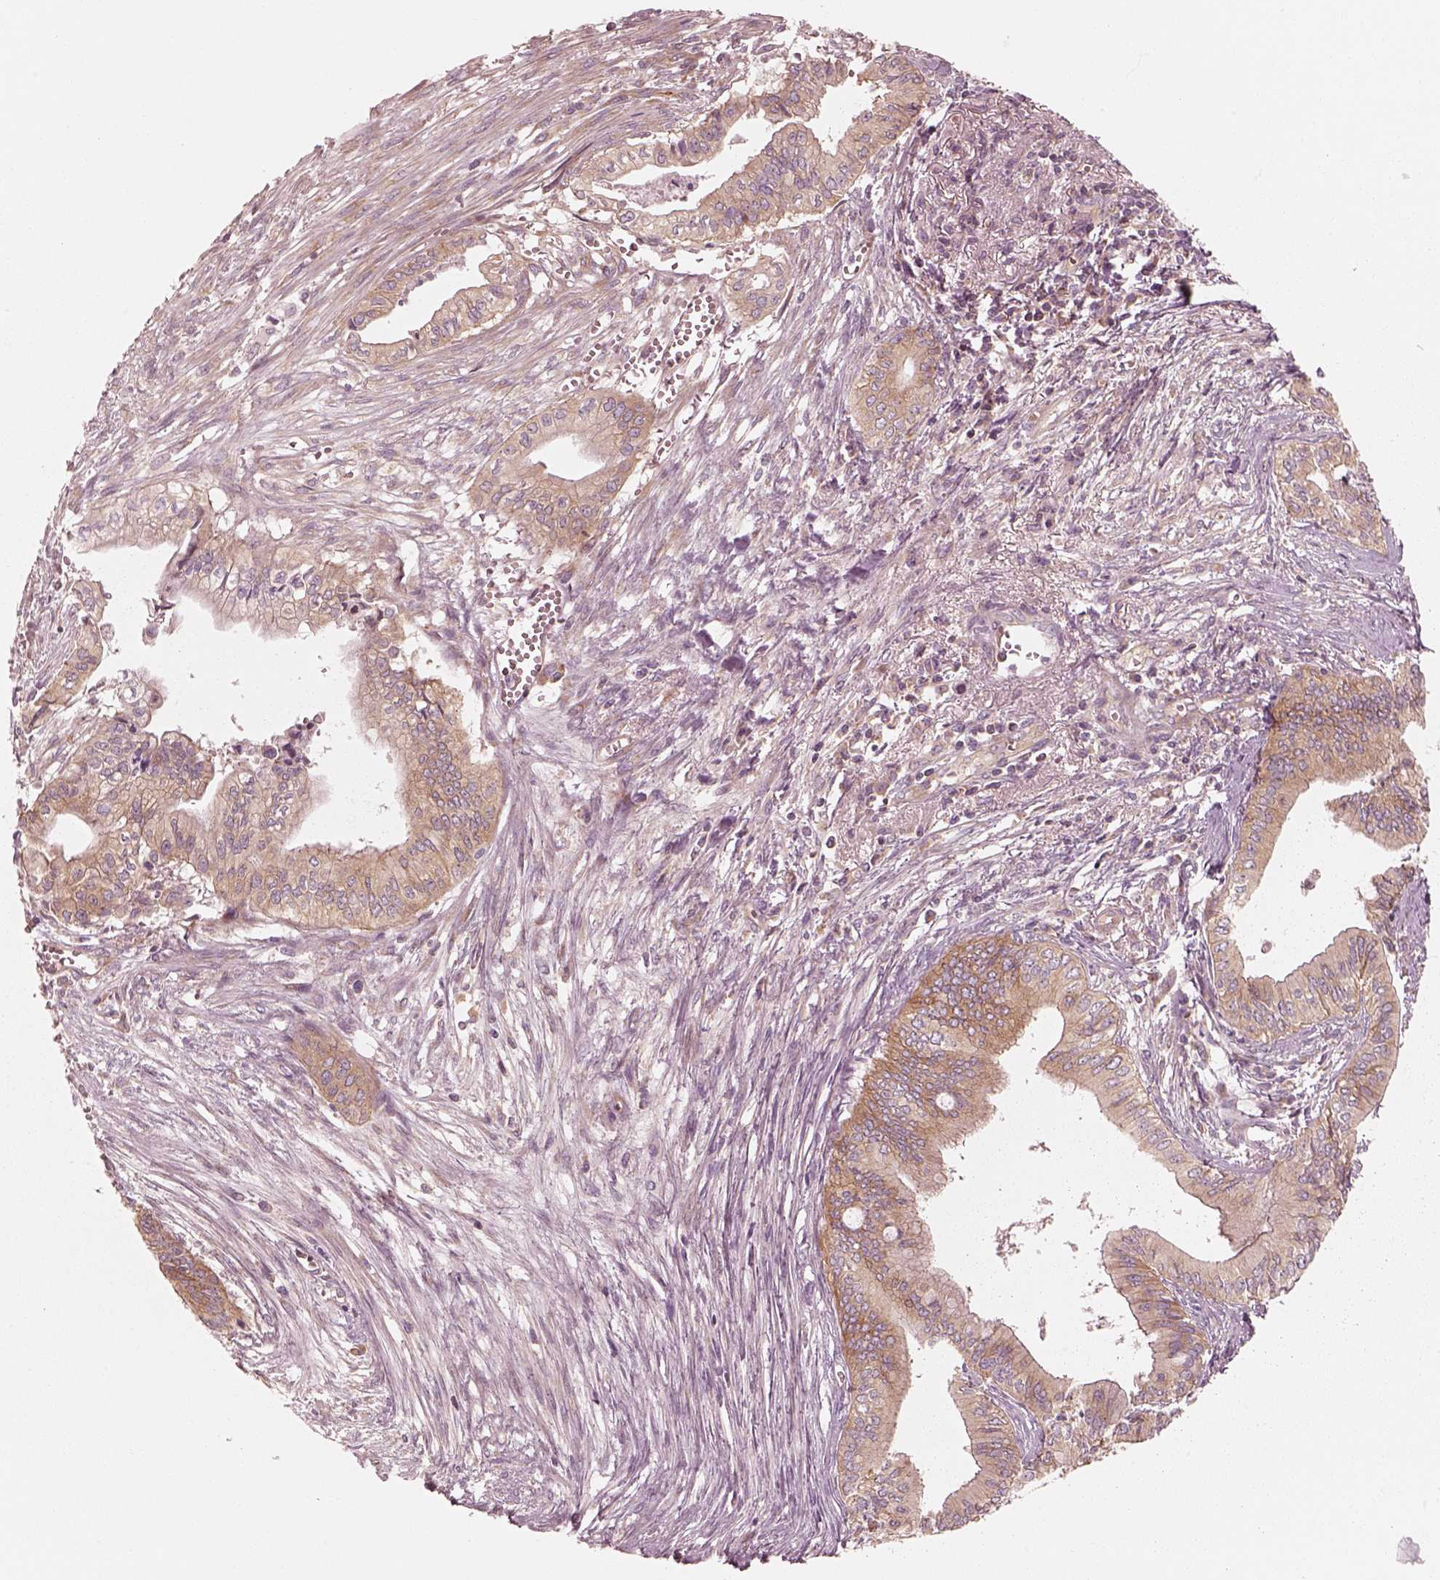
{"staining": {"intensity": "moderate", "quantity": ">75%", "location": "cytoplasmic/membranous"}, "tissue": "pancreatic cancer", "cell_type": "Tumor cells", "image_type": "cancer", "snomed": [{"axis": "morphology", "description": "Adenocarcinoma, NOS"}, {"axis": "topography", "description": "Pancreas"}], "caption": "This image exhibits immunohistochemistry (IHC) staining of adenocarcinoma (pancreatic), with medium moderate cytoplasmic/membranous expression in about >75% of tumor cells.", "gene": "CNOT2", "patient": {"sex": "female", "age": 61}}